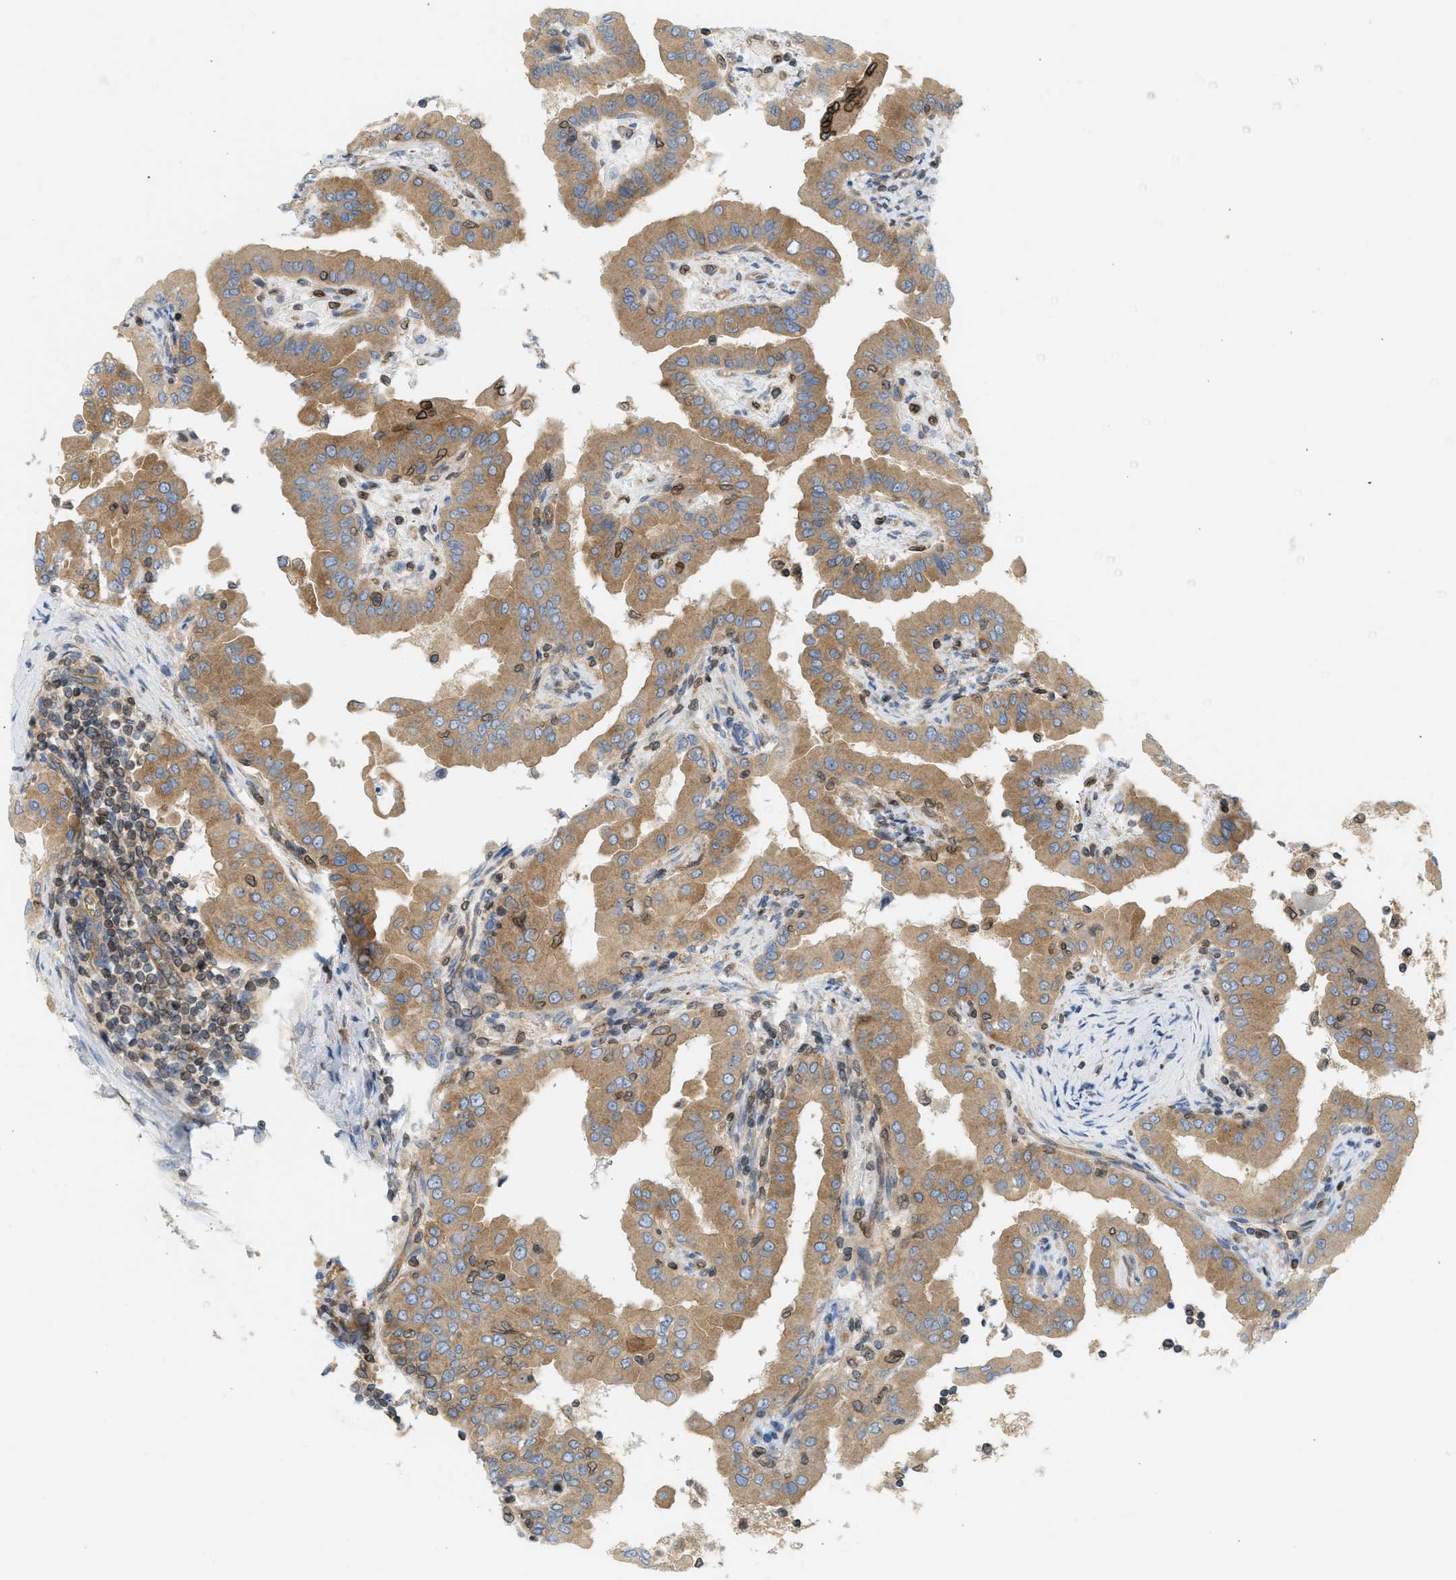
{"staining": {"intensity": "moderate", "quantity": ">75%", "location": "cytoplasmic/membranous"}, "tissue": "thyroid cancer", "cell_type": "Tumor cells", "image_type": "cancer", "snomed": [{"axis": "morphology", "description": "Papillary adenocarcinoma, NOS"}, {"axis": "topography", "description": "Thyroid gland"}], "caption": "Thyroid cancer (papillary adenocarcinoma) stained with immunohistochemistry demonstrates moderate cytoplasmic/membranous expression in about >75% of tumor cells. The staining was performed using DAB to visualize the protein expression in brown, while the nuclei were stained in blue with hematoxylin (Magnification: 20x).", "gene": "STRN", "patient": {"sex": "male", "age": 33}}